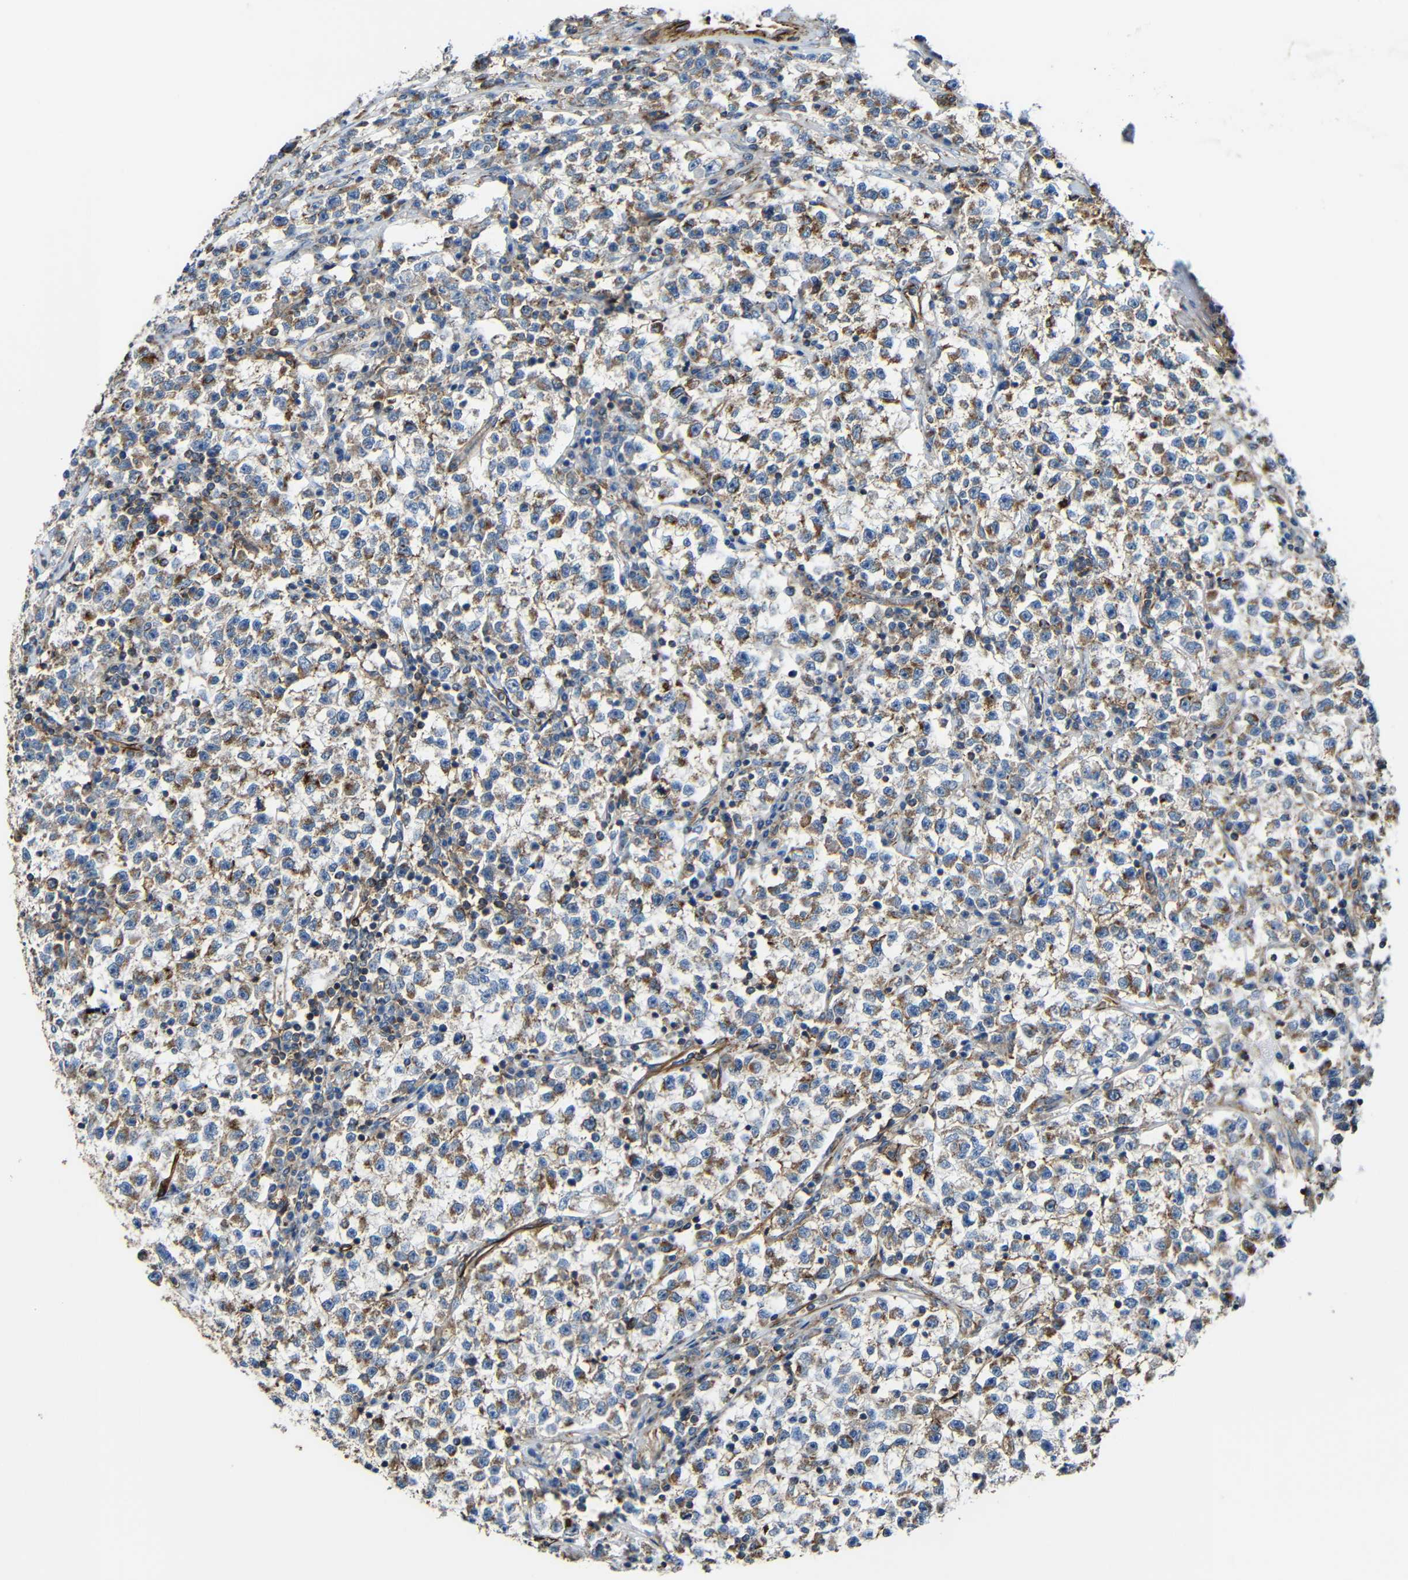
{"staining": {"intensity": "moderate", "quantity": ">75%", "location": "cytoplasmic/membranous"}, "tissue": "testis cancer", "cell_type": "Tumor cells", "image_type": "cancer", "snomed": [{"axis": "morphology", "description": "Seminoma, NOS"}, {"axis": "topography", "description": "Testis"}], "caption": "Immunohistochemical staining of testis seminoma exhibits moderate cytoplasmic/membranous protein expression in about >75% of tumor cells. (DAB (3,3'-diaminobenzidine) = brown stain, brightfield microscopy at high magnification).", "gene": "IGSF10", "patient": {"sex": "male", "age": 22}}